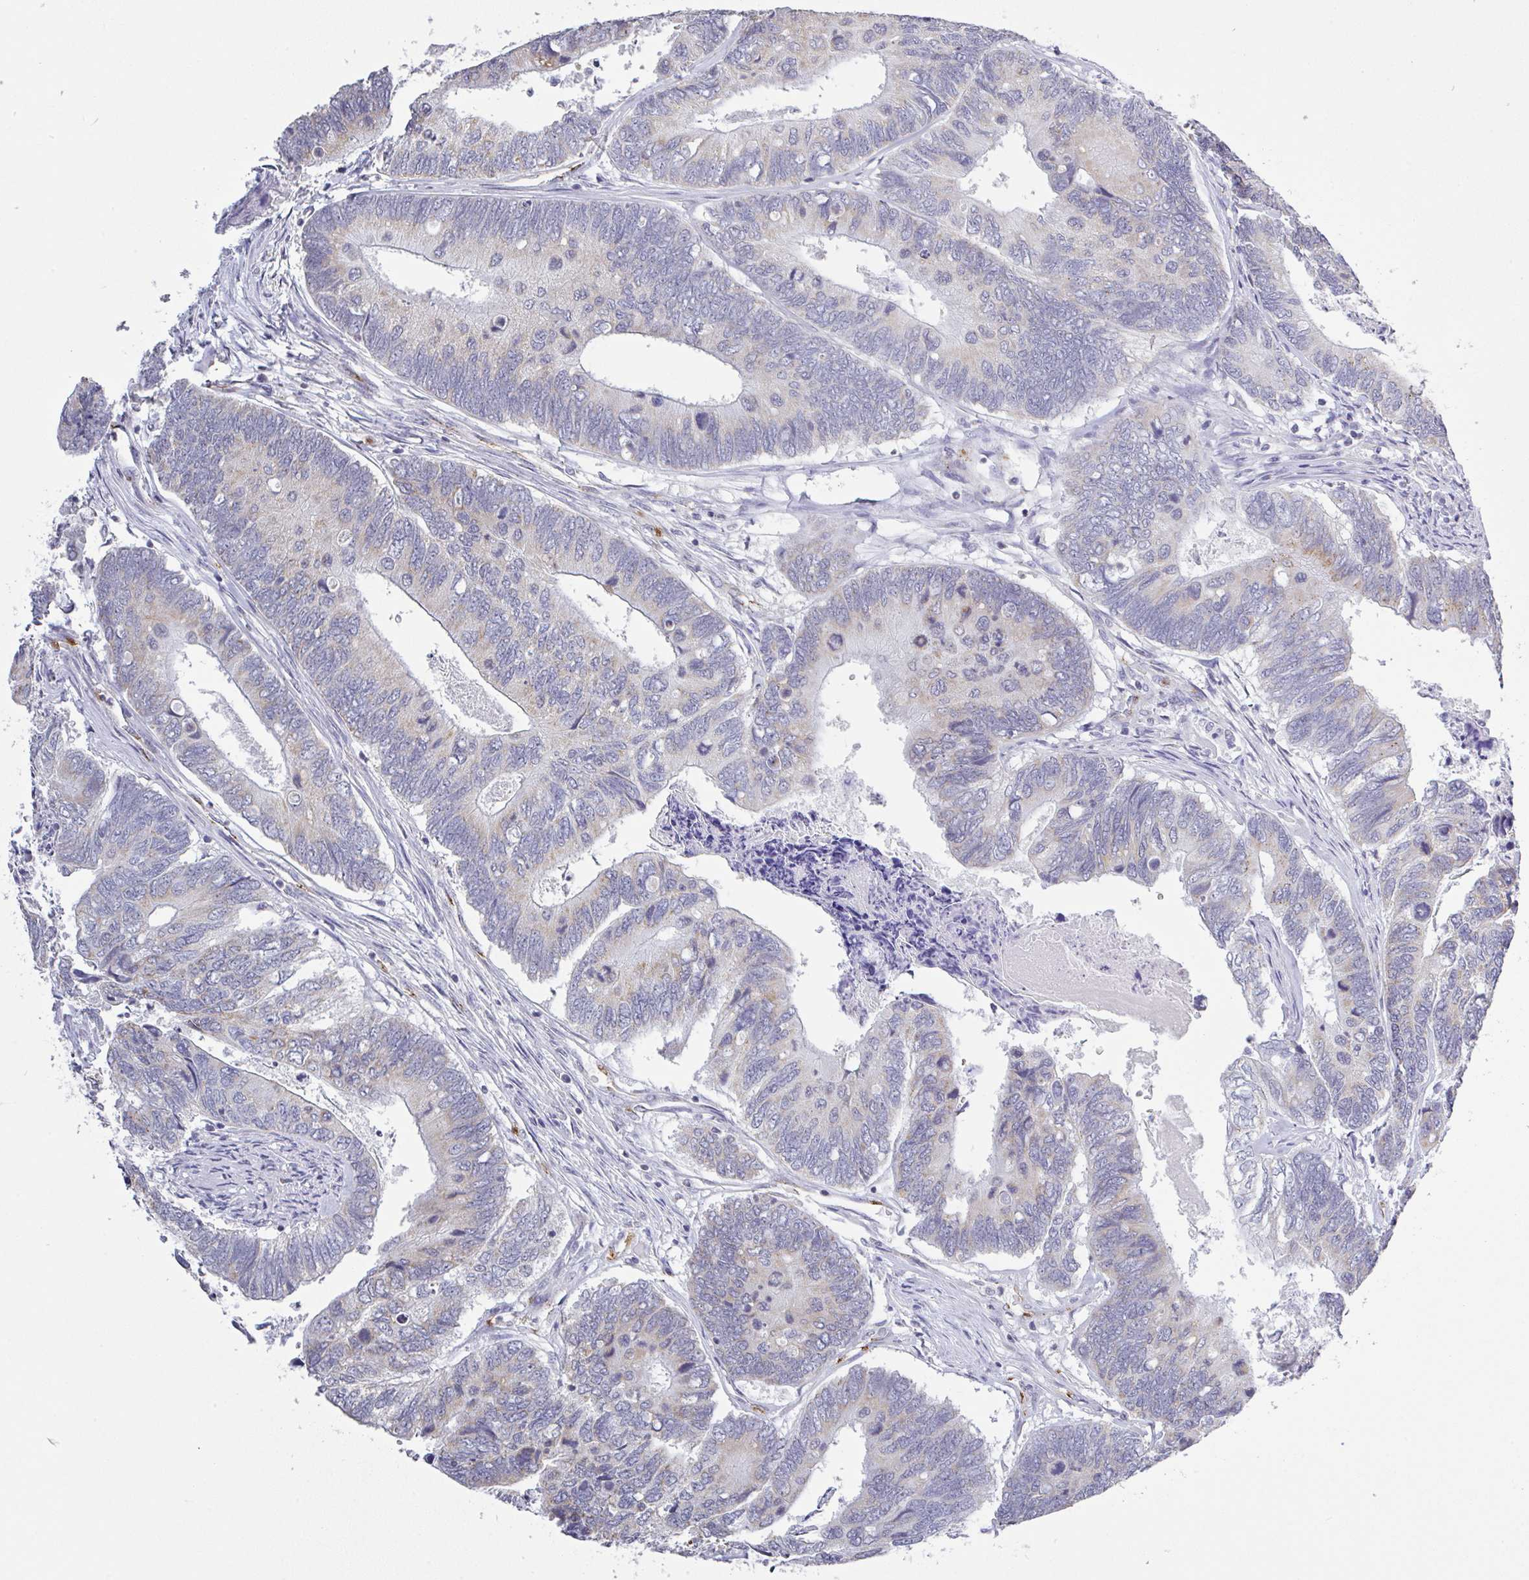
{"staining": {"intensity": "negative", "quantity": "none", "location": "none"}, "tissue": "colorectal cancer", "cell_type": "Tumor cells", "image_type": "cancer", "snomed": [{"axis": "morphology", "description": "Adenocarcinoma, NOS"}, {"axis": "topography", "description": "Colon"}], "caption": "Histopathology image shows no protein expression in tumor cells of colorectal cancer (adenocarcinoma) tissue.", "gene": "PLCD4", "patient": {"sex": "female", "age": 67}}